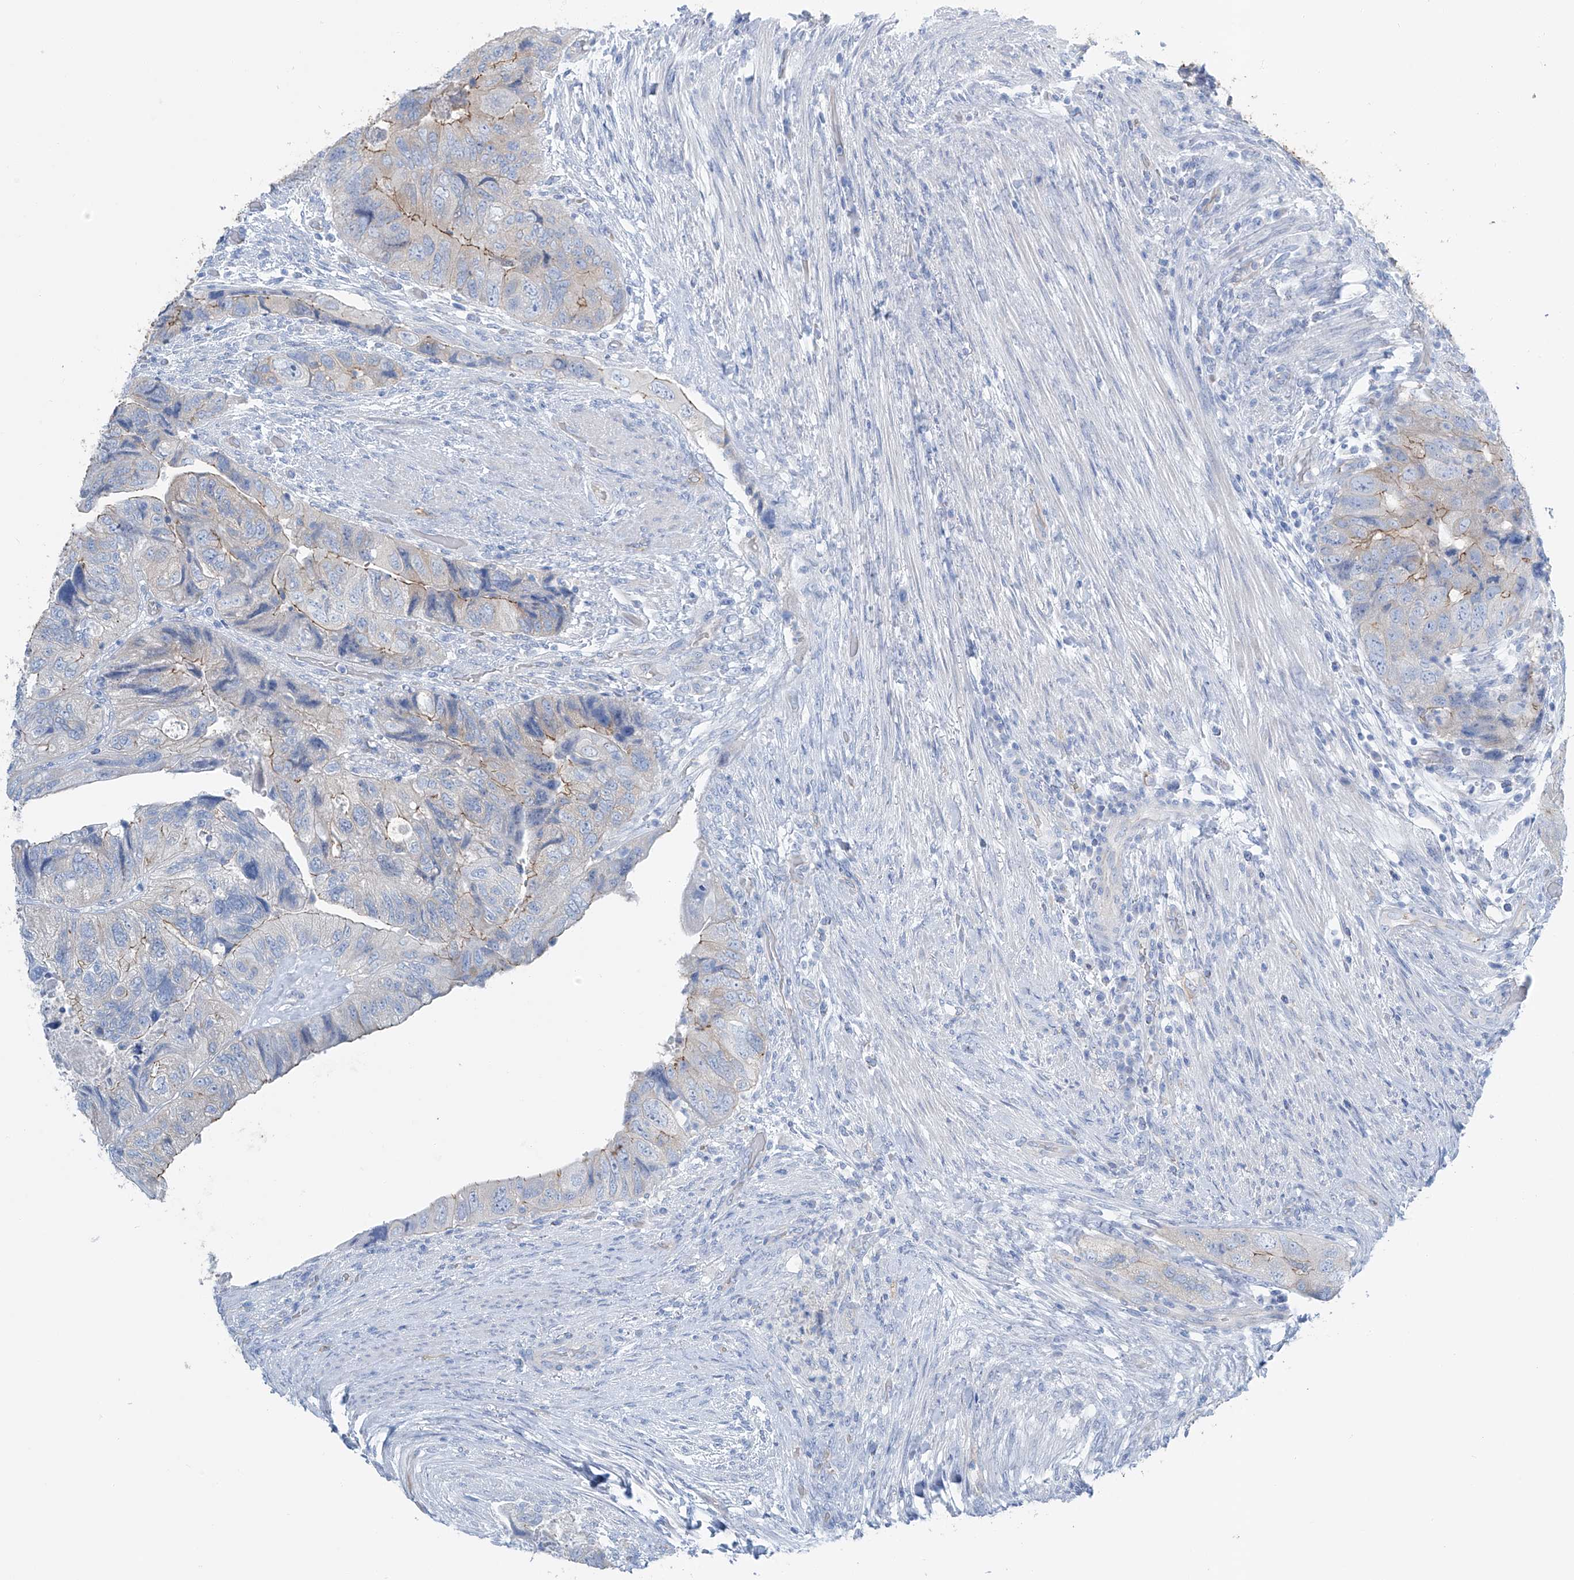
{"staining": {"intensity": "moderate", "quantity": "<25%", "location": "cytoplasmic/membranous"}, "tissue": "colorectal cancer", "cell_type": "Tumor cells", "image_type": "cancer", "snomed": [{"axis": "morphology", "description": "Adenocarcinoma, NOS"}, {"axis": "topography", "description": "Rectum"}], "caption": "Colorectal cancer stained with DAB (3,3'-diaminobenzidine) IHC reveals low levels of moderate cytoplasmic/membranous positivity in about <25% of tumor cells.", "gene": "MAGI1", "patient": {"sex": "male", "age": 63}}